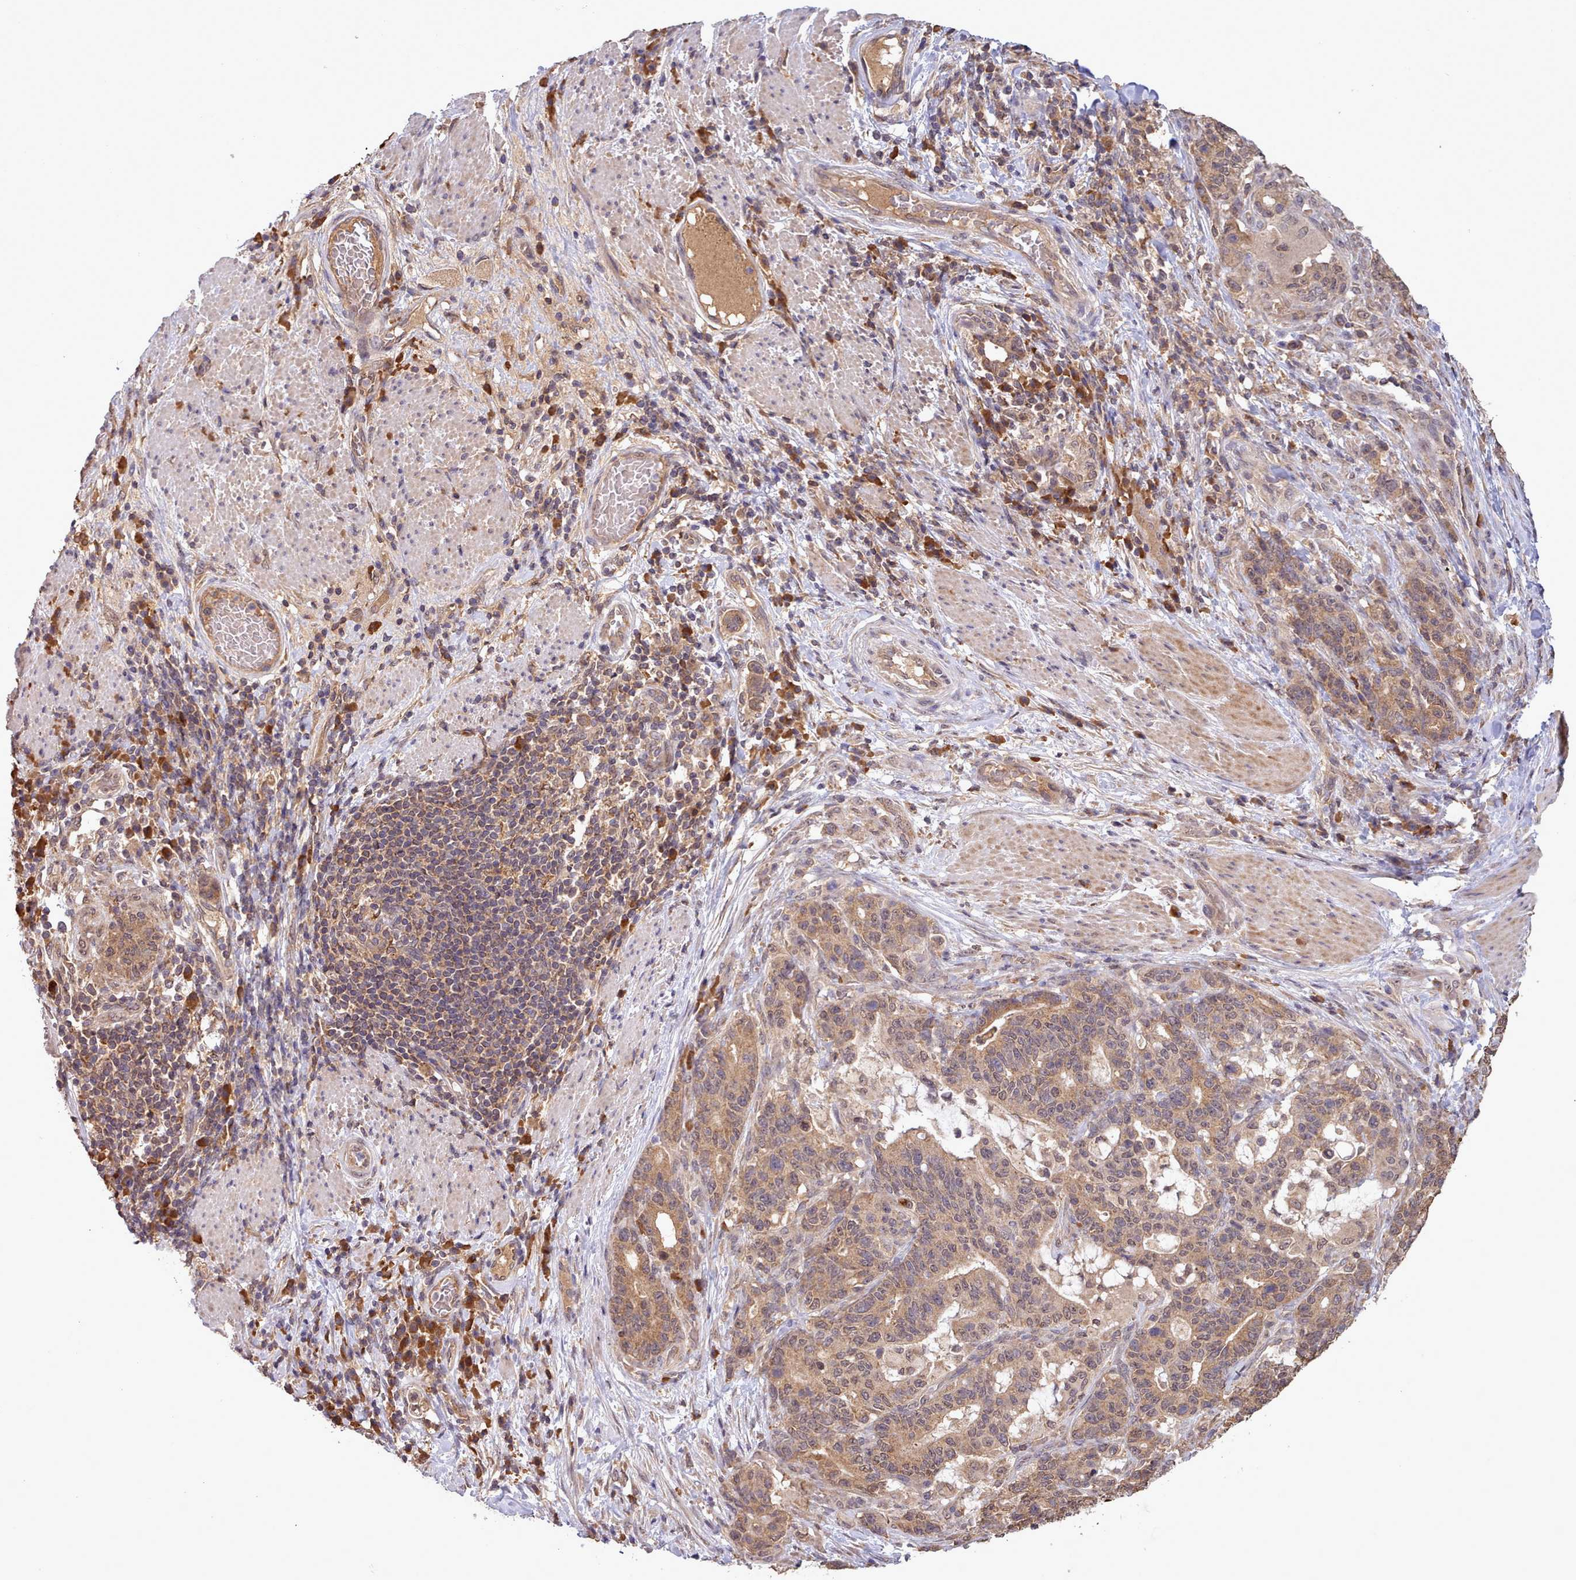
{"staining": {"intensity": "moderate", "quantity": ">75%", "location": "cytoplasmic/membranous"}, "tissue": "stomach cancer", "cell_type": "Tumor cells", "image_type": "cancer", "snomed": [{"axis": "morphology", "description": "Normal tissue, NOS"}, {"axis": "morphology", "description": "Adenocarcinoma, NOS"}, {"axis": "topography", "description": "Stomach"}], "caption": "IHC of human stomach adenocarcinoma shows medium levels of moderate cytoplasmic/membranous positivity in approximately >75% of tumor cells.", "gene": "PIP4P1", "patient": {"sex": "female", "age": 64}}